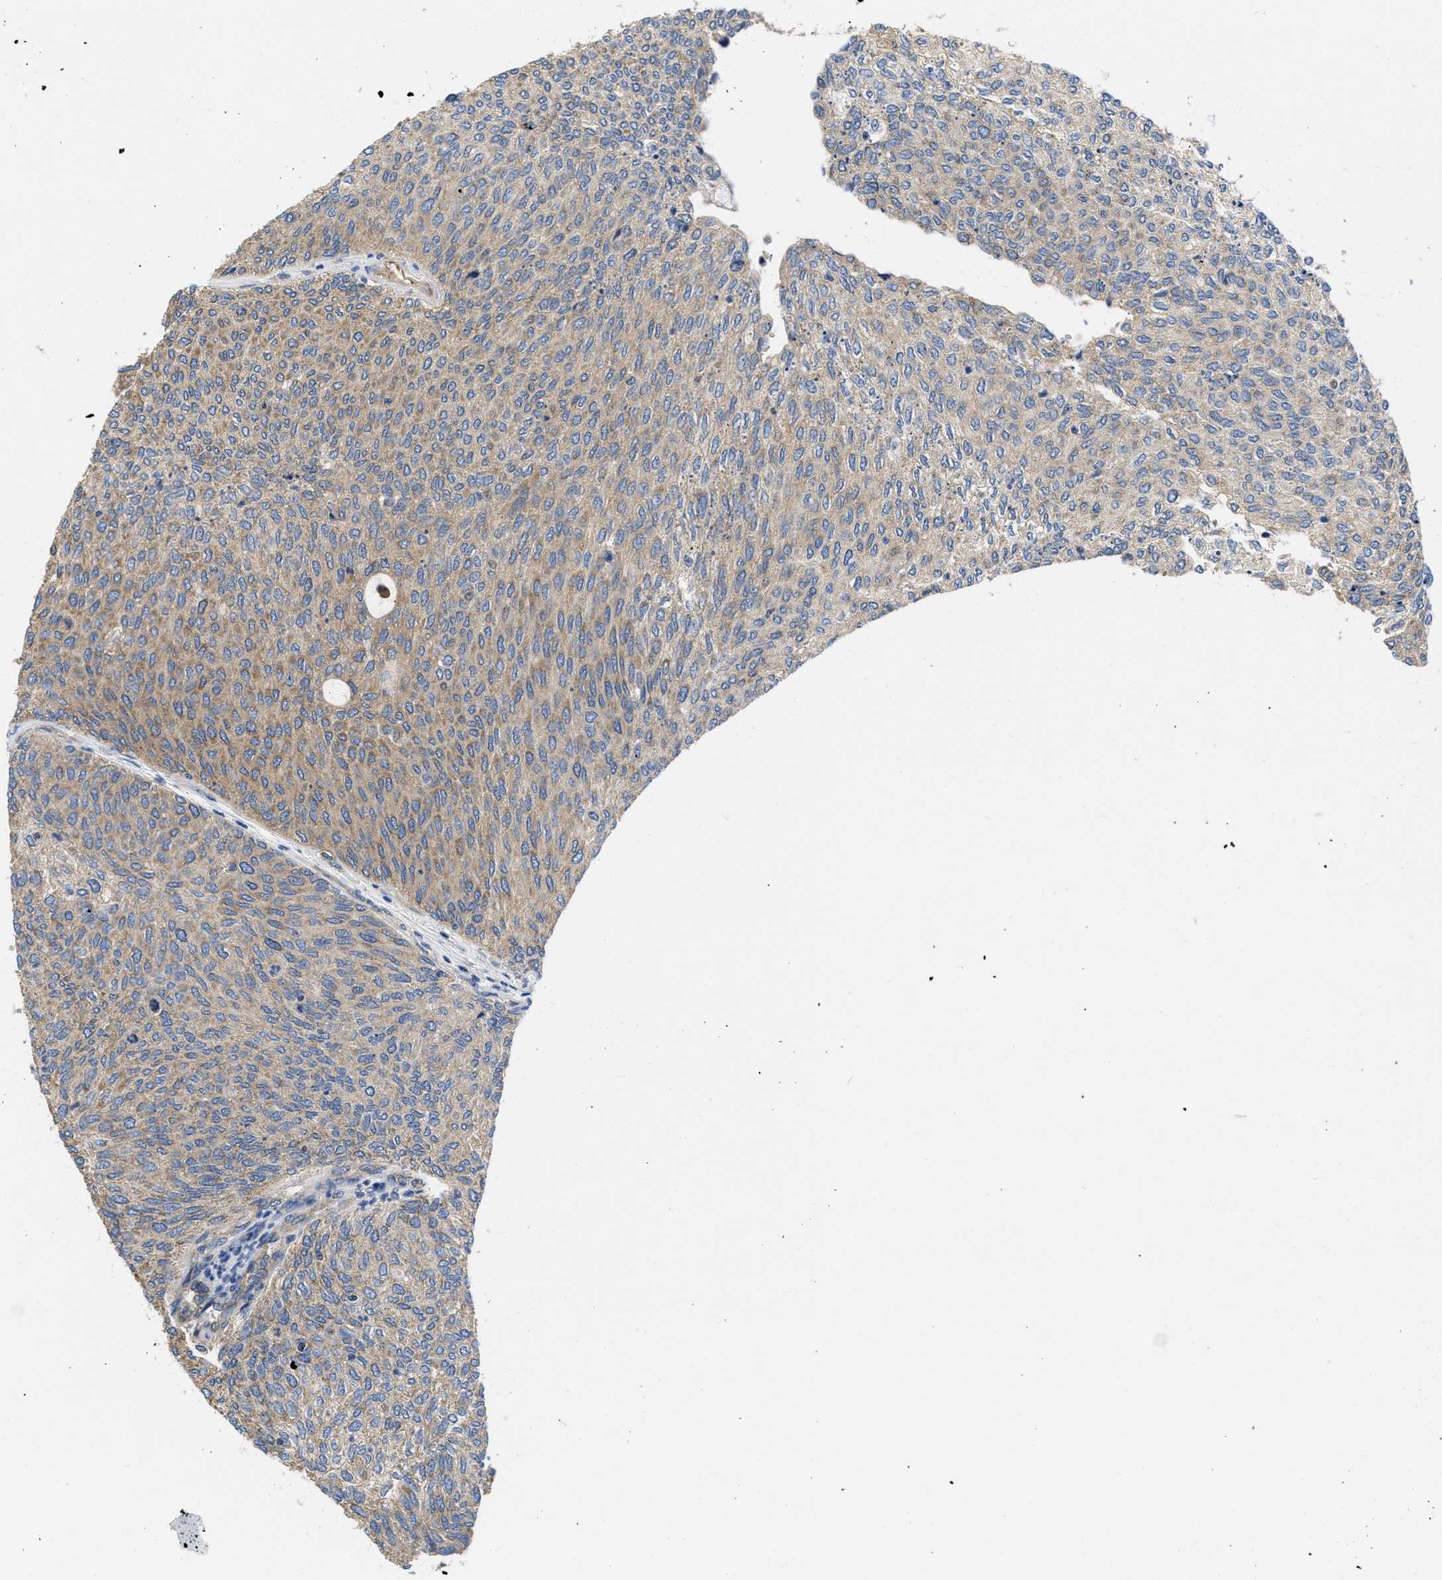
{"staining": {"intensity": "weak", "quantity": ">75%", "location": "cytoplasmic/membranous"}, "tissue": "urothelial cancer", "cell_type": "Tumor cells", "image_type": "cancer", "snomed": [{"axis": "morphology", "description": "Urothelial carcinoma, Low grade"}, {"axis": "topography", "description": "Urinary bladder"}], "caption": "Immunohistochemical staining of human low-grade urothelial carcinoma displays low levels of weak cytoplasmic/membranous positivity in approximately >75% of tumor cells.", "gene": "GALK1", "patient": {"sex": "female", "age": 79}}